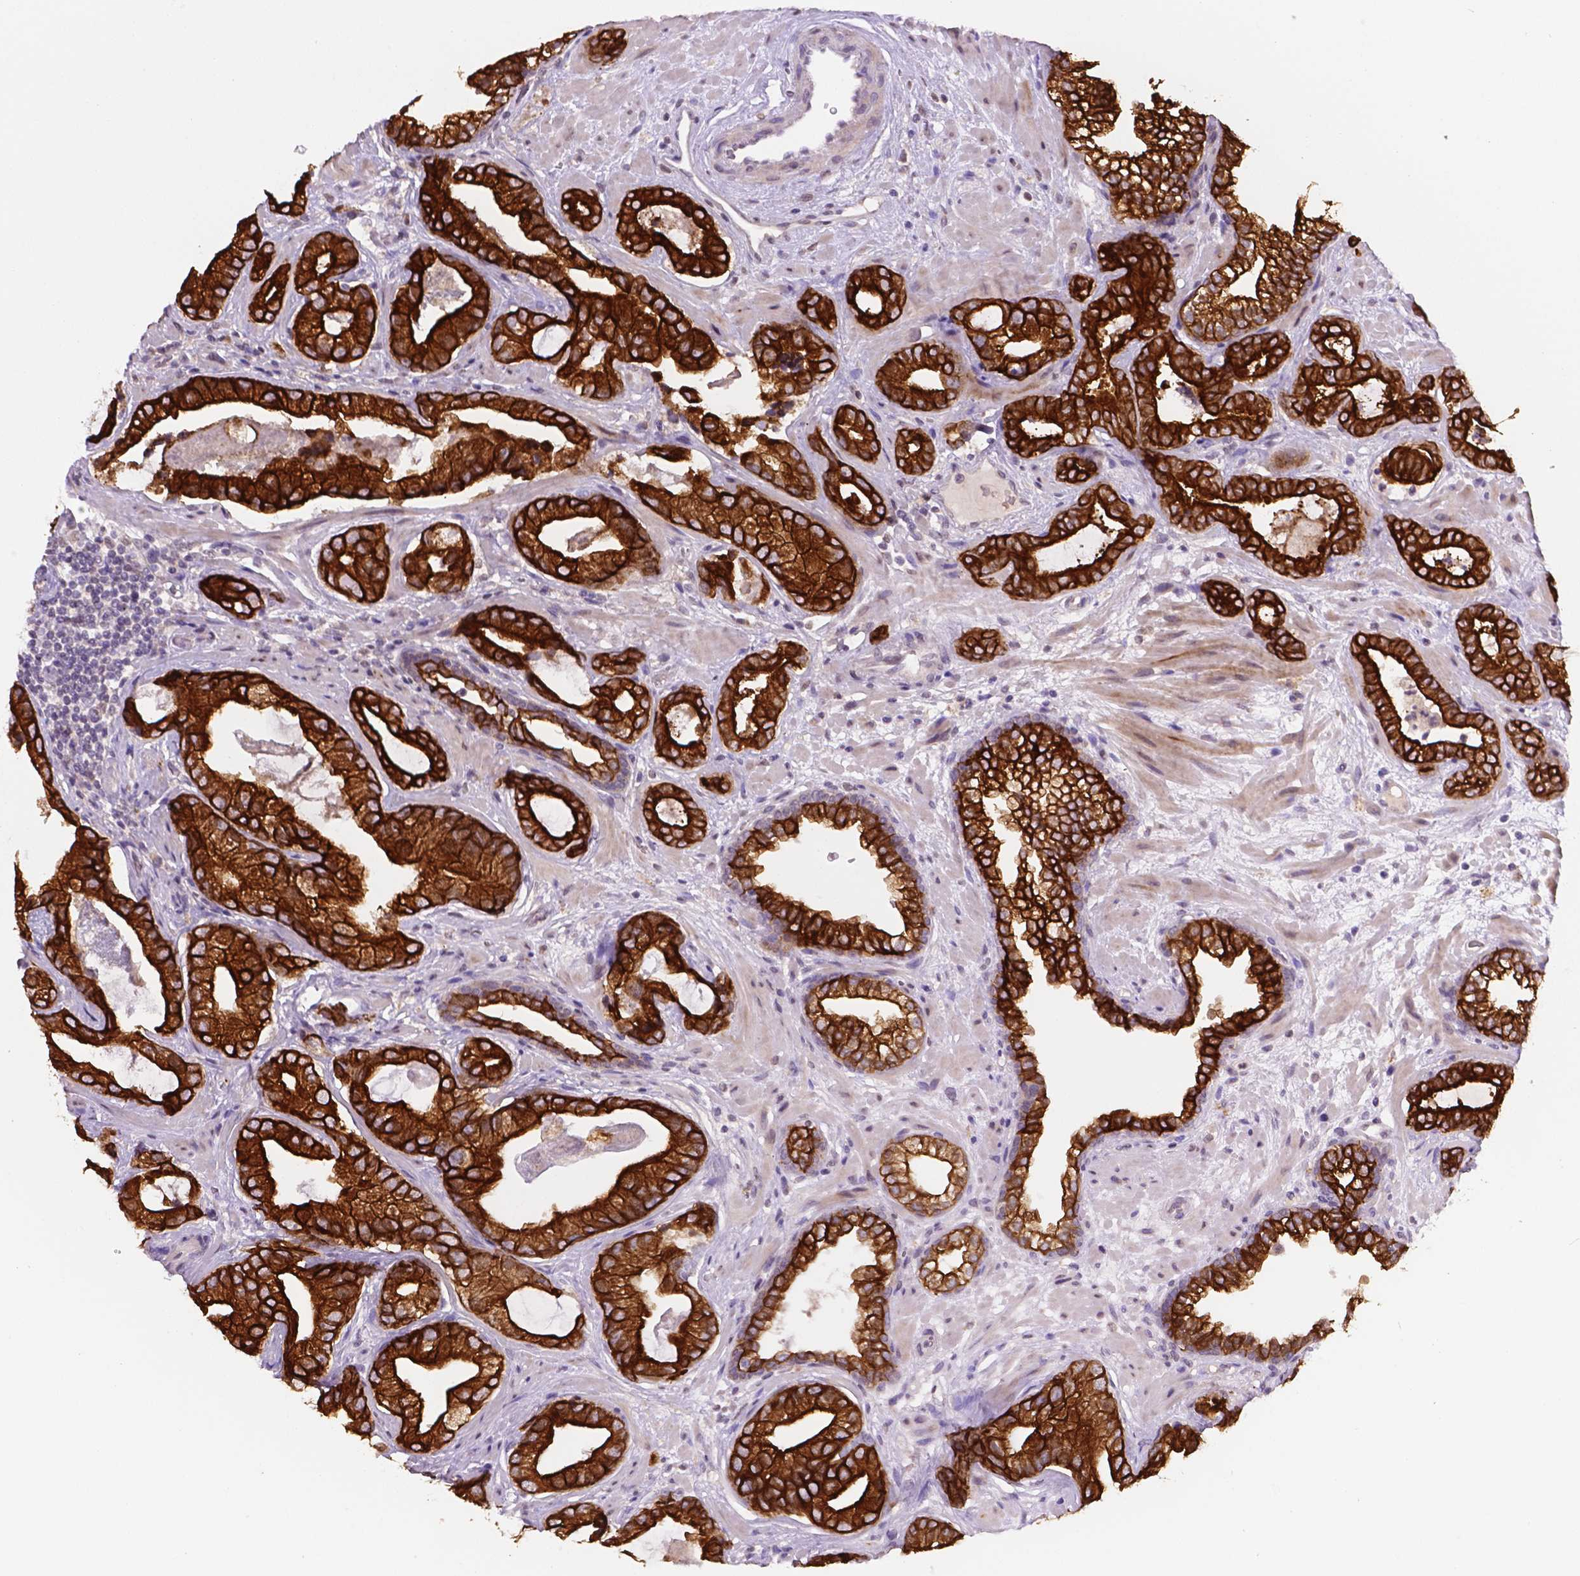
{"staining": {"intensity": "strong", "quantity": ">75%", "location": "cytoplasmic/membranous"}, "tissue": "prostate cancer", "cell_type": "Tumor cells", "image_type": "cancer", "snomed": [{"axis": "morphology", "description": "Adenocarcinoma, Low grade"}, {"axis": "topography", "description": "Prostate"}], "caption": "IHC of human prostate cancer shows high levels of strong cytoplasmic/membranous expression in about >75% of tumor cells. (DAB (3,3'-diaminobenzidine) = brown stain, brightfield microscopy at high magnification).", "gene": "SHLD3", "patient": {"sex": "male", "age": 62}}